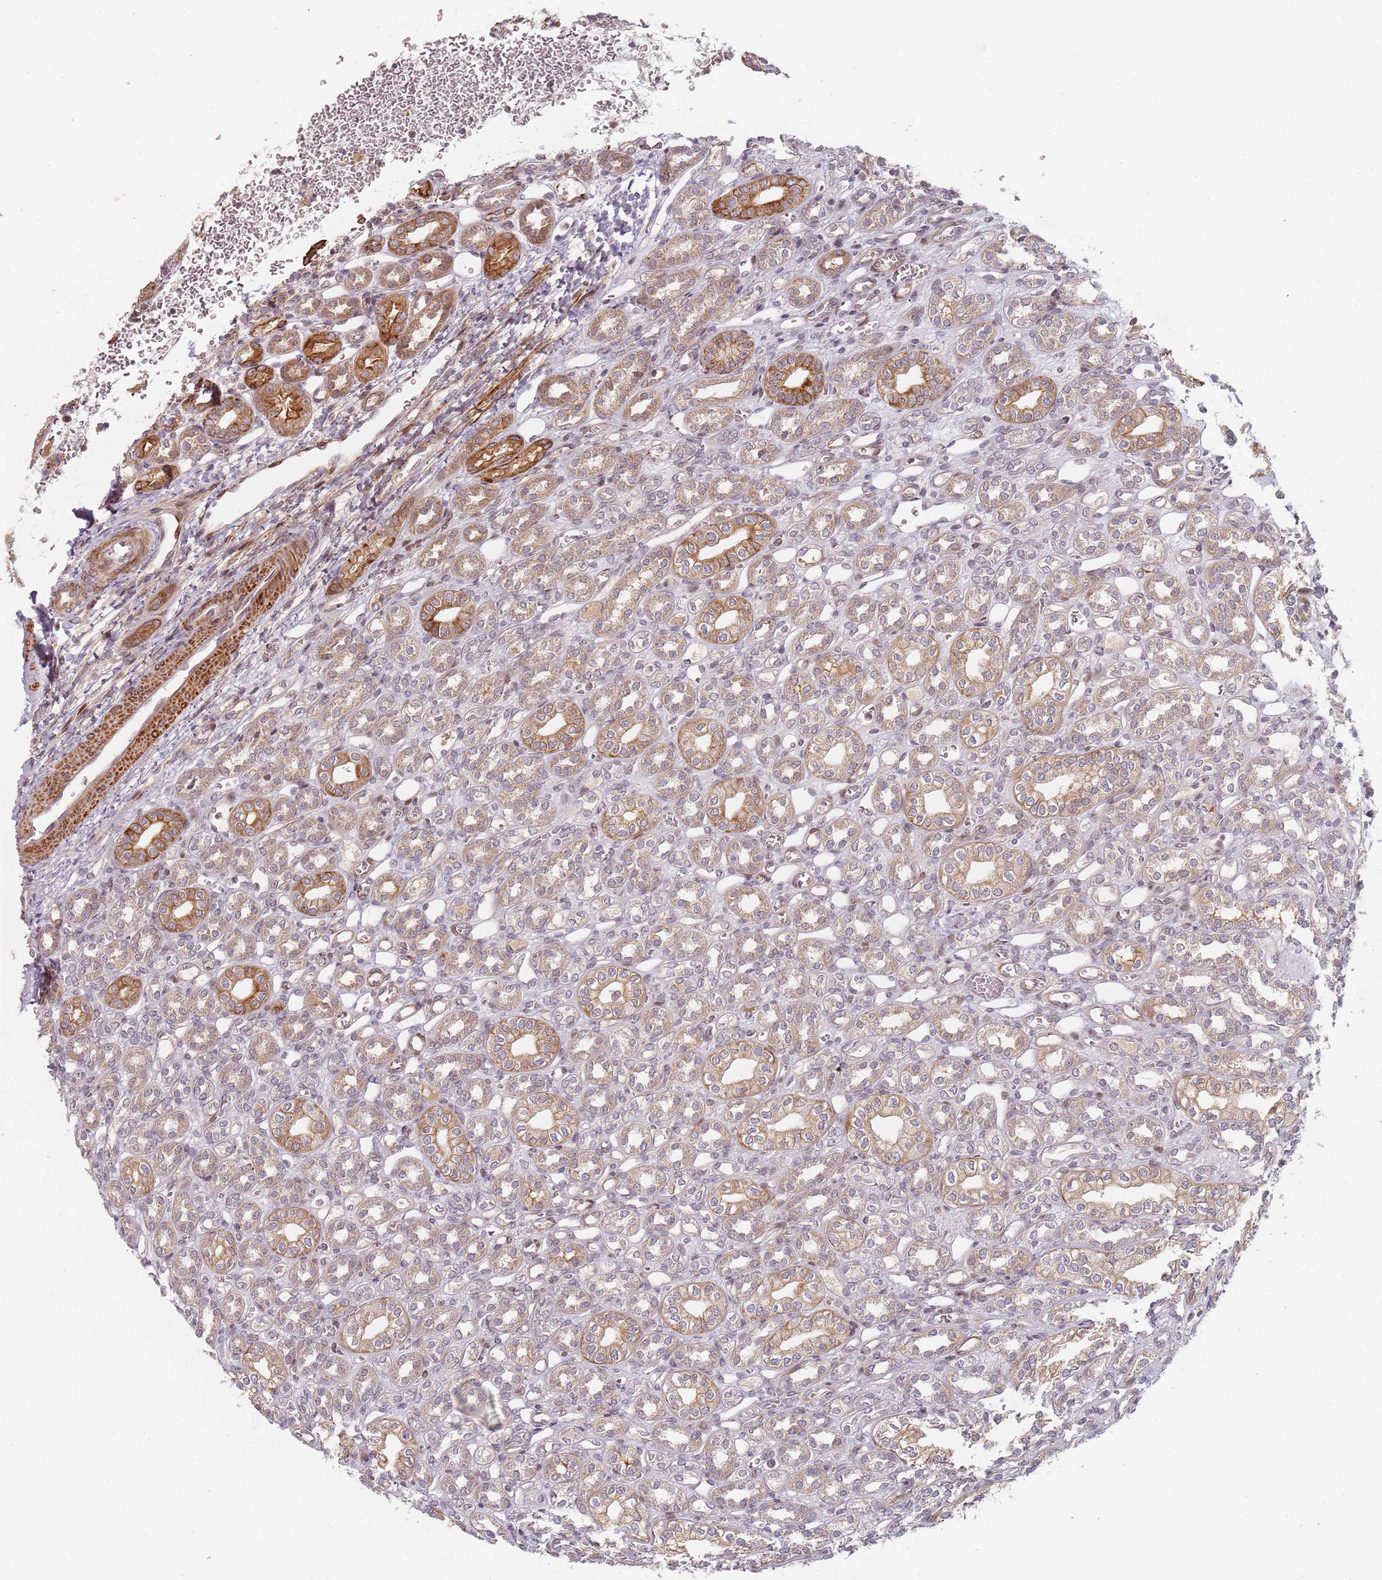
{"staining": {"intensity": "strong", "quantity": "25%-75%", "location": "cytoplasmic/membranous,nuclear"}, "tissue": "kidney", "cell_type": "Cells in tubules", "image_type": "normal", "snomed": [{"axis": "morphology", "description": "Normal tissue, NOS"}, {"axis": "morphology", "description": "Neoplasm, malignant, NOS"}, {"axis": "topography", "description": "Kidney"}], "caption": "Protein expression analysis of unremarkable kidney demonstrates strong cytoplasmic/membranous,nuclear staining in about 25%-75% of cells in tubules.", "gene": "RPS6KA2", "patient": {"sex": "female", "age": 1}}